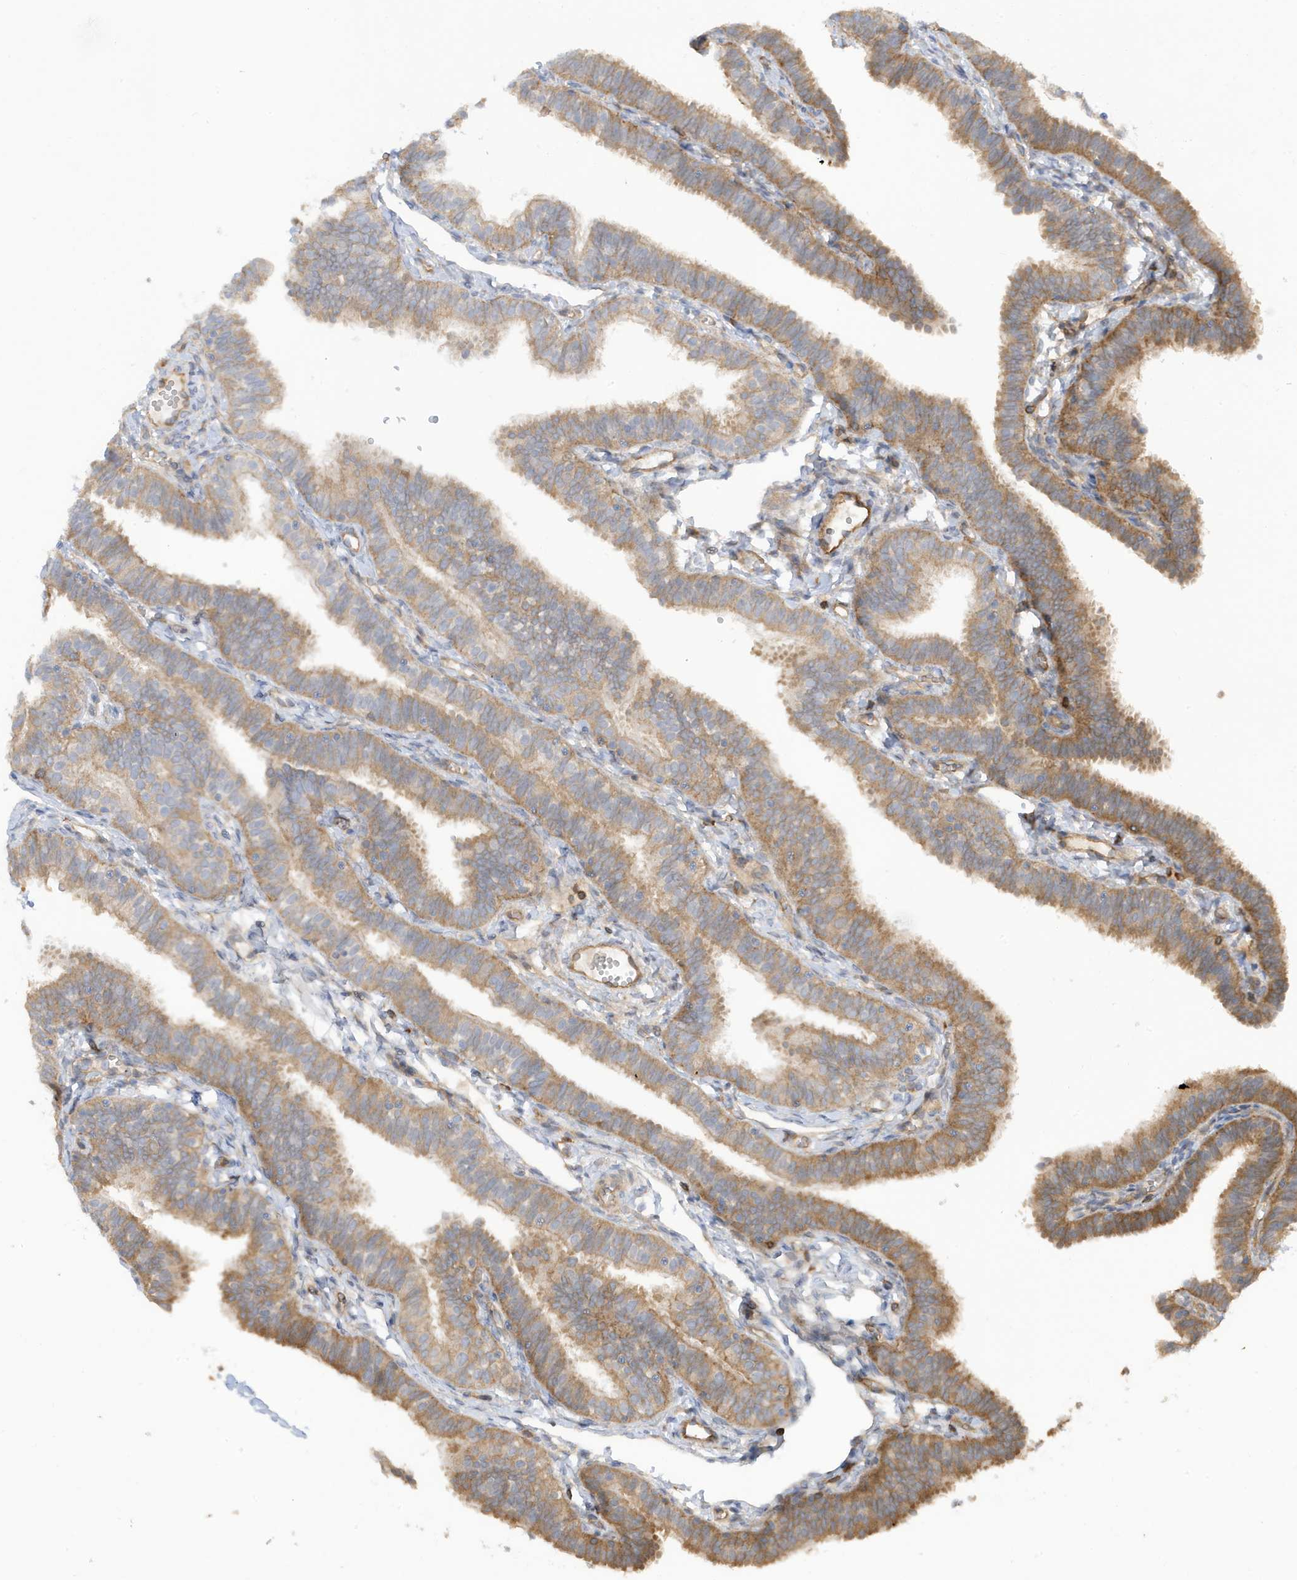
{"staining": {"intensity": "moderate", "quantity": "25%-75%", "location": "cytoplasmic/membranous"}, "tissue": "fallopian tube", "cell_type": "Glandular cells", "image_type": "normal", "snomed": [{"axis": "morphology", "description": "Normal tissue, NOS"}, {"axis": "topography", "description": "Fallopian tube"}], "caption": "Protein staining of benign fallopian tube displays moderate cytoplasmic/membranous expression in about 25%-75% of glandular cells. The protein of interest is shown in brown color, while the nuclei are stained blue.", "gene": "PHACTR2", "patient": {"sex": "female", "age": 35}}